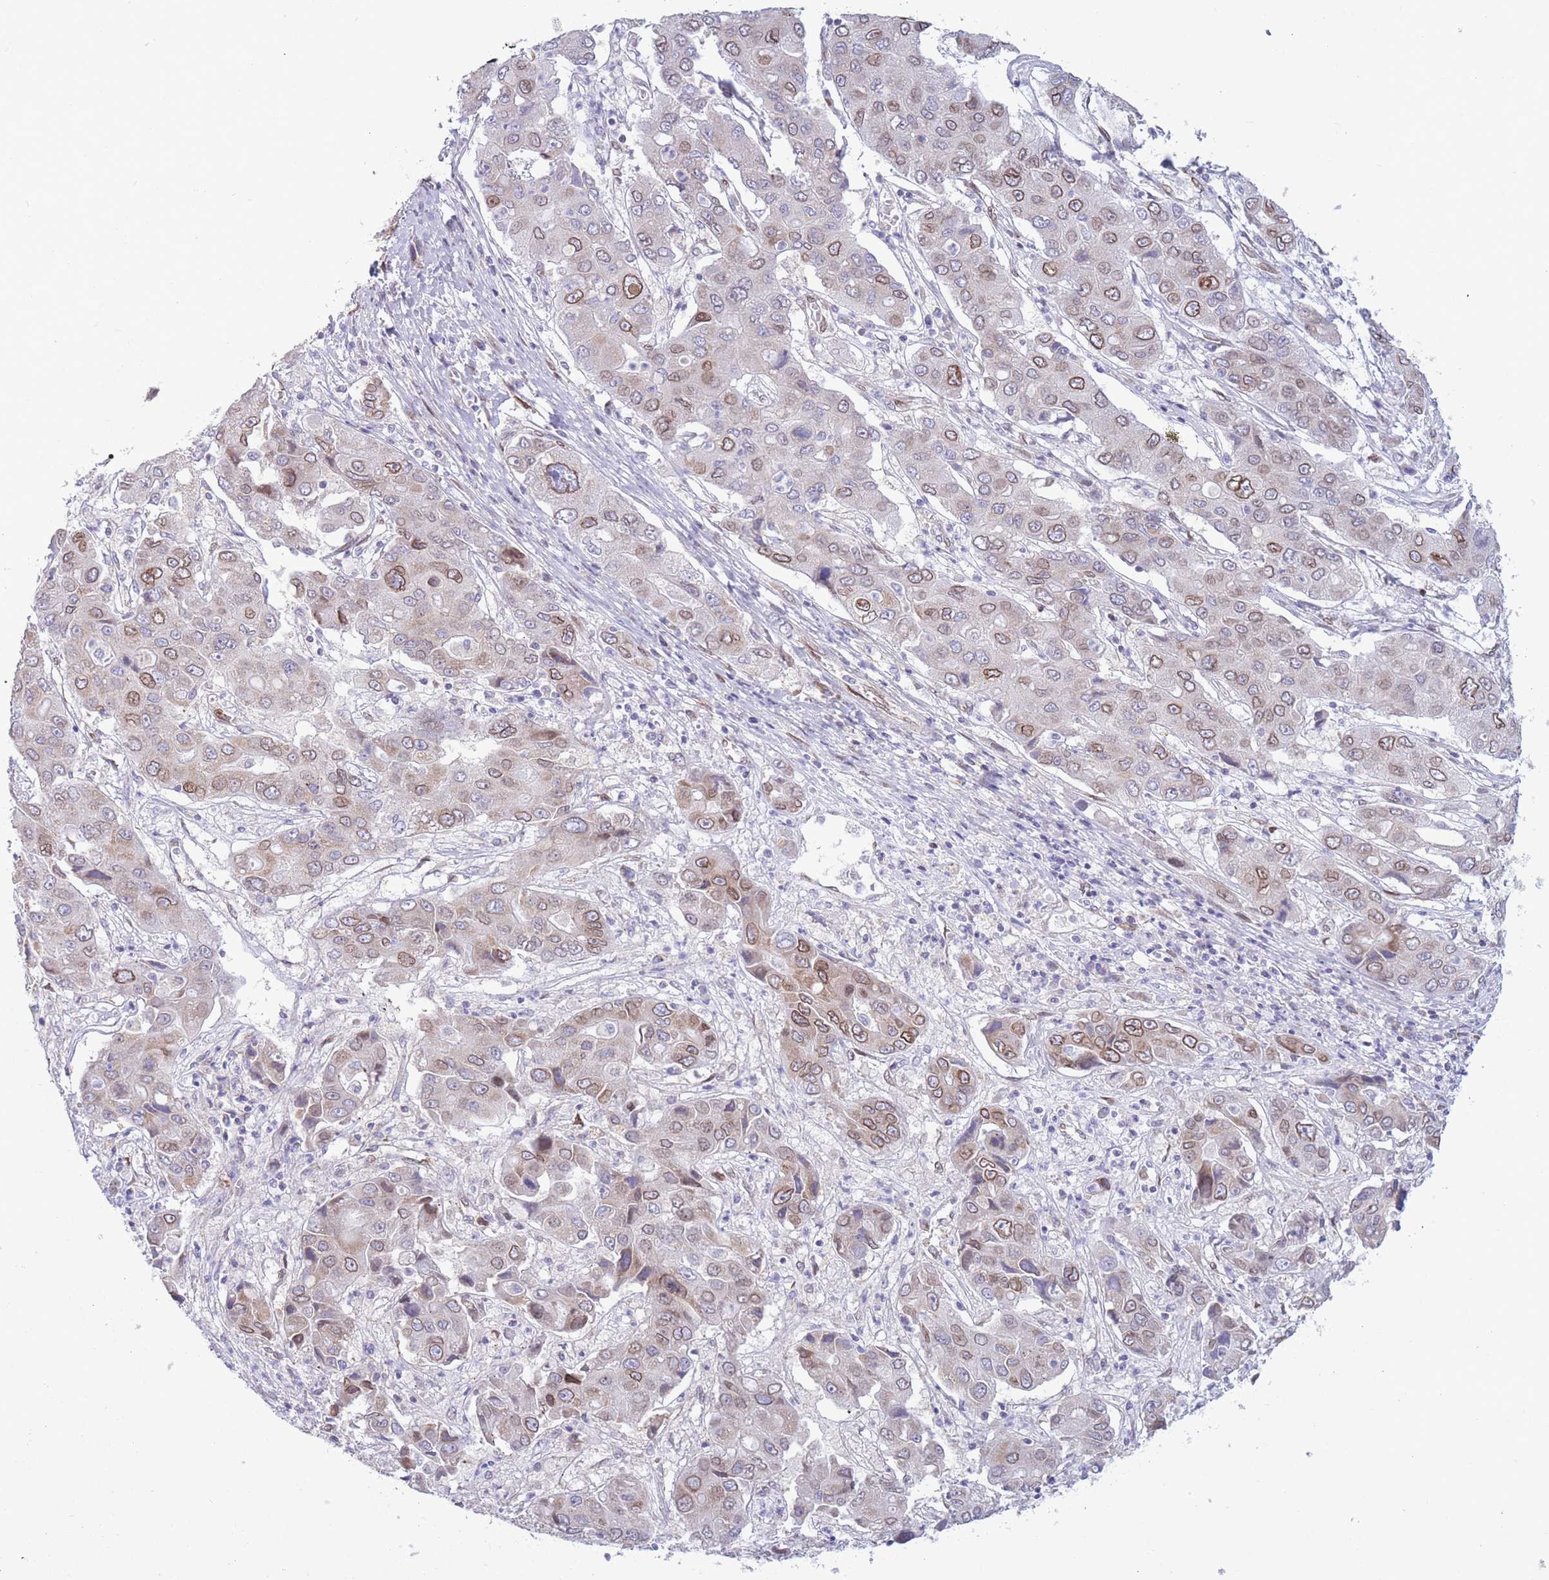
{"staining": {"intensity": "moderate", "quantity": "25%-75%", "location": "cytoplasmic/membranous,nuclear"}, "tissue": "liver cancer", "cell_type": "Tumor cells", "image_type": "cancer", "snomed": [{"axis": "morphology", "description": "Cholangiocarcinoma"}, {"axis": "topography", "description": "Liver"}], "caption": "Liver cancer (cholangiocarcinoma) stained with a brown dye exhibits moderate cytoplasmic/membranous and nuclear positive positivity in approximately 25%-75% of tumor cells.", "gene": "PDHA1", "patient": {"sex": "male", "age": 67}}